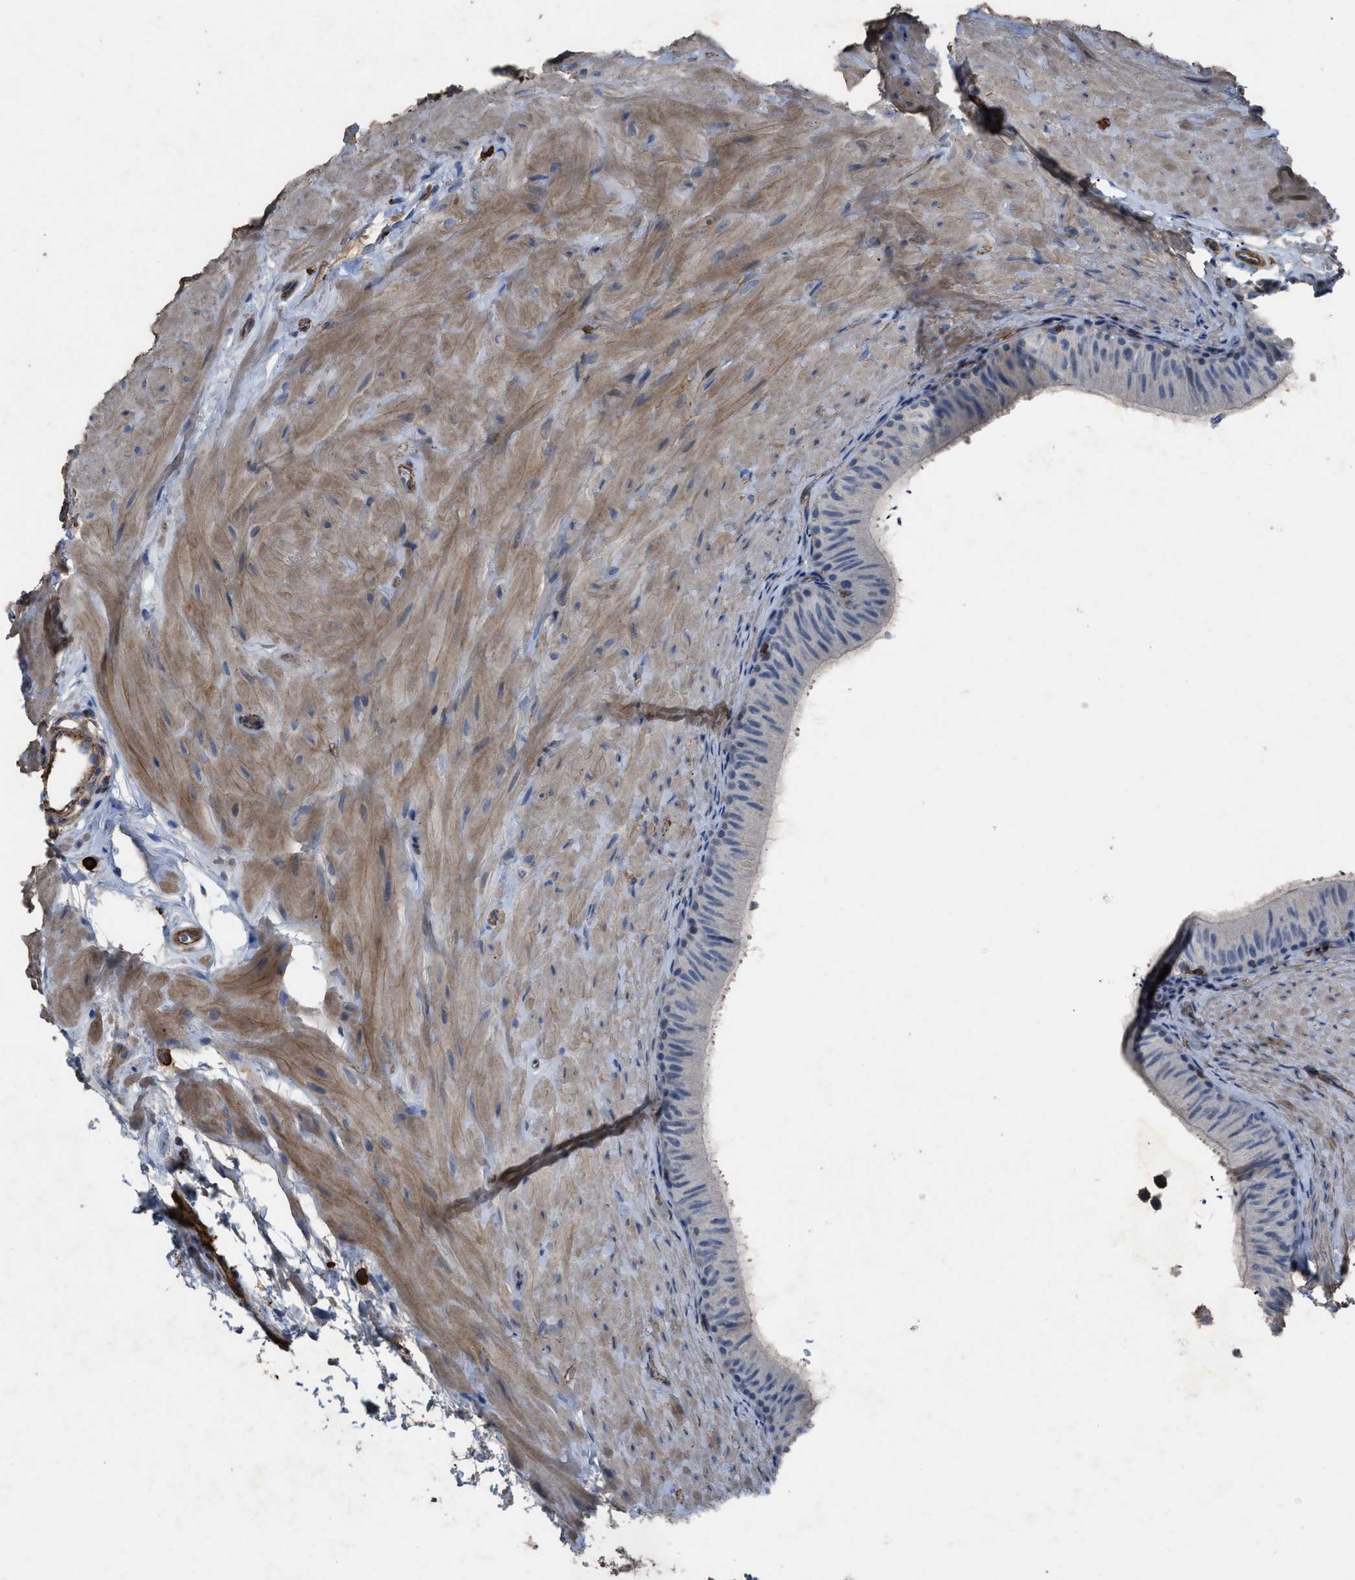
{"staining": {"intensity": "weak", "quantity": "<25%", "location": "cytoplasmic/membranous"}, "tissue": "epididymis", "cell_type": "Glandular cells", "image_type": "normal", "snomed": [{"axis": "morphology", "description": "Normal tissue, NOS"}, {"axis": "topography", "description": "Epididymis"}], "caption": "This is an immunohistochemistry micrograph of benign human epididymis. There is no positivity in glandular cells.", "gene": "OR51E1", "patient": {"sex": "male", "age": 34}}